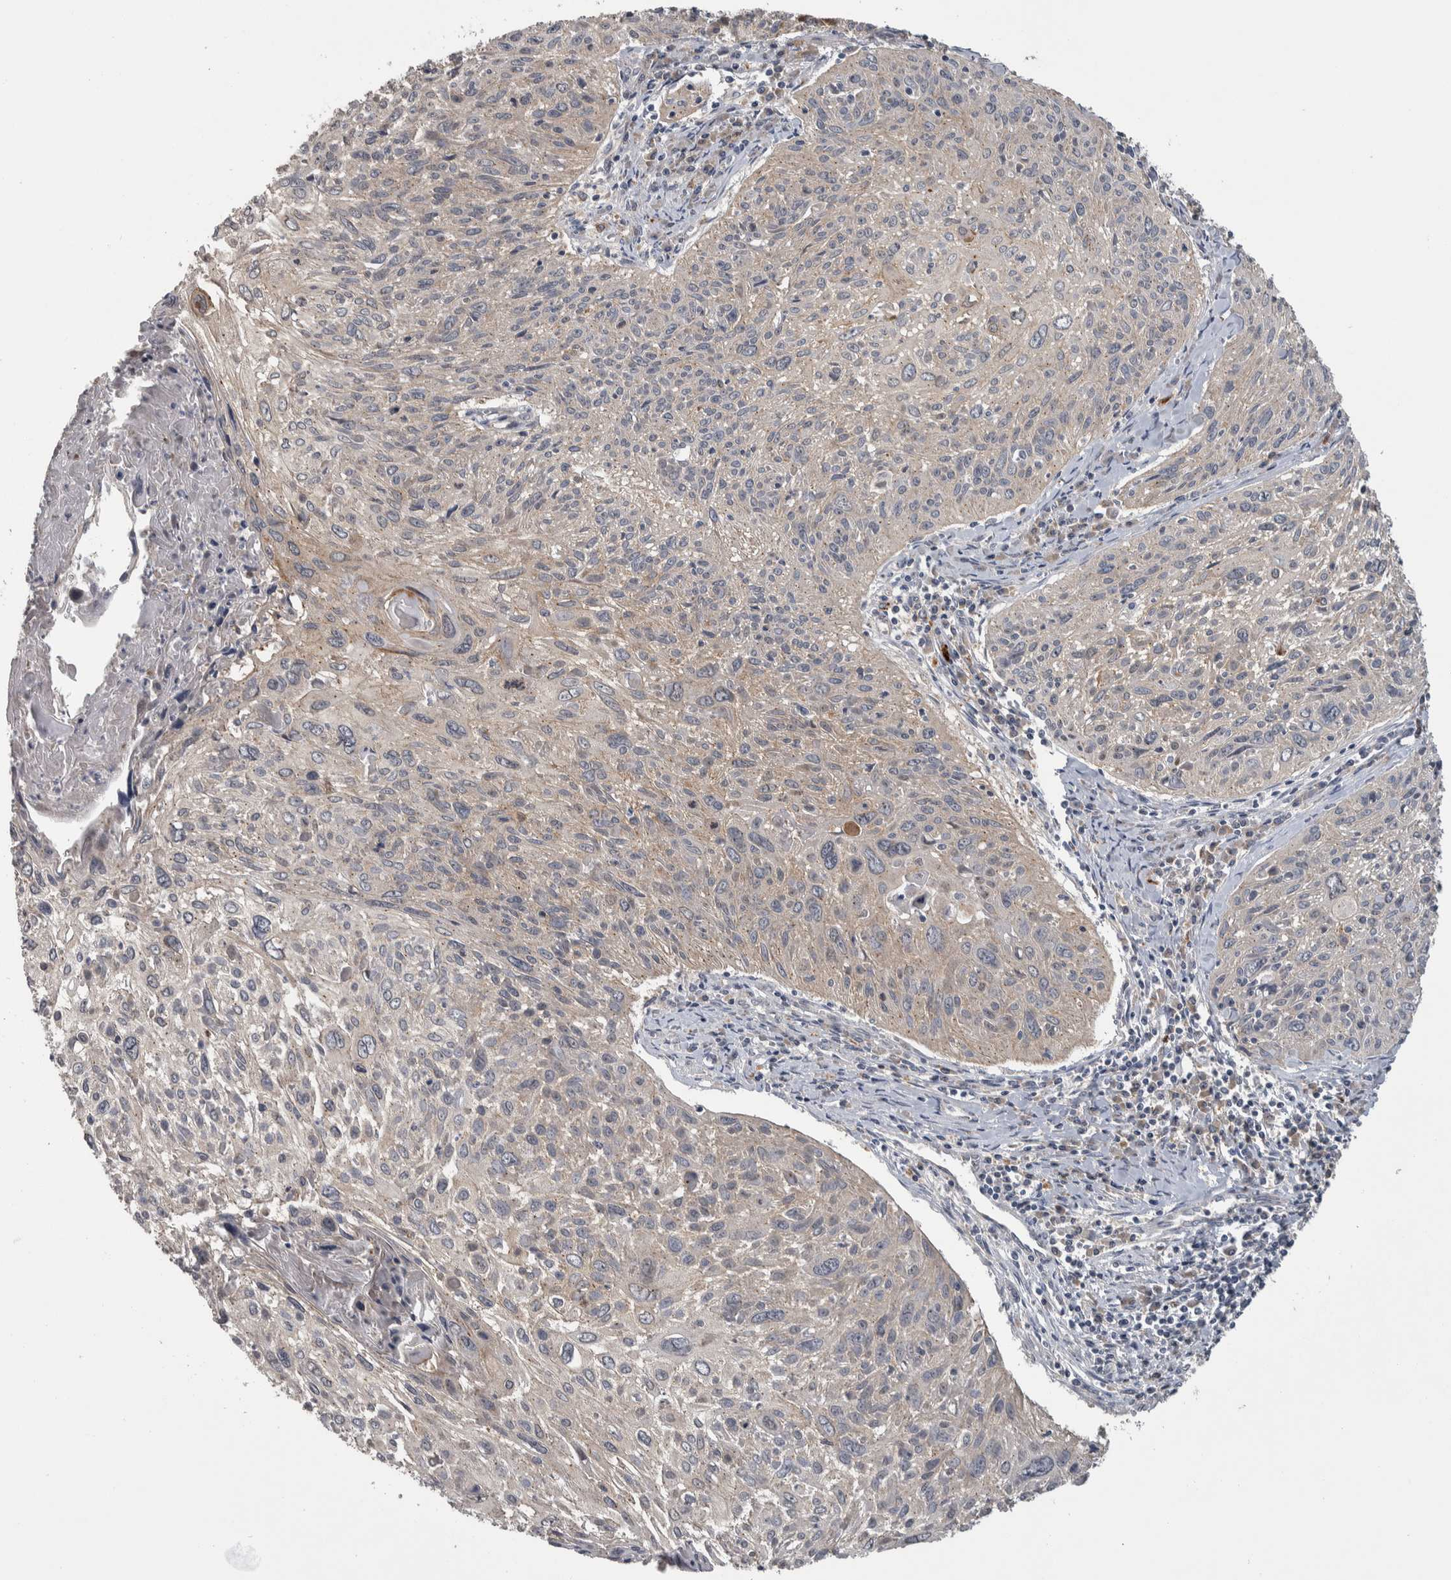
{"staining": {"intensity": "moderate", "quantity": "<25%", "location": "cytoplasmic/membranous"}, "tissue": "cervical cancer", "cell_type": "Tumor cells", "image_type": "cancer", "snomed": [{"axis": "morphology", "description": "Squamous cell carcinoma, NOS"}, {"axis": "topography", "description": "Cervix"}], "caption": "Squamous cell carcinoma (cervical) stained for a protein (brown) exhibits moderate cytoplasmic/membranous positive expression in about <25% of tumor cells.", "gene": "FAM83G", "patient": {"sex": "female", "age": 51}}